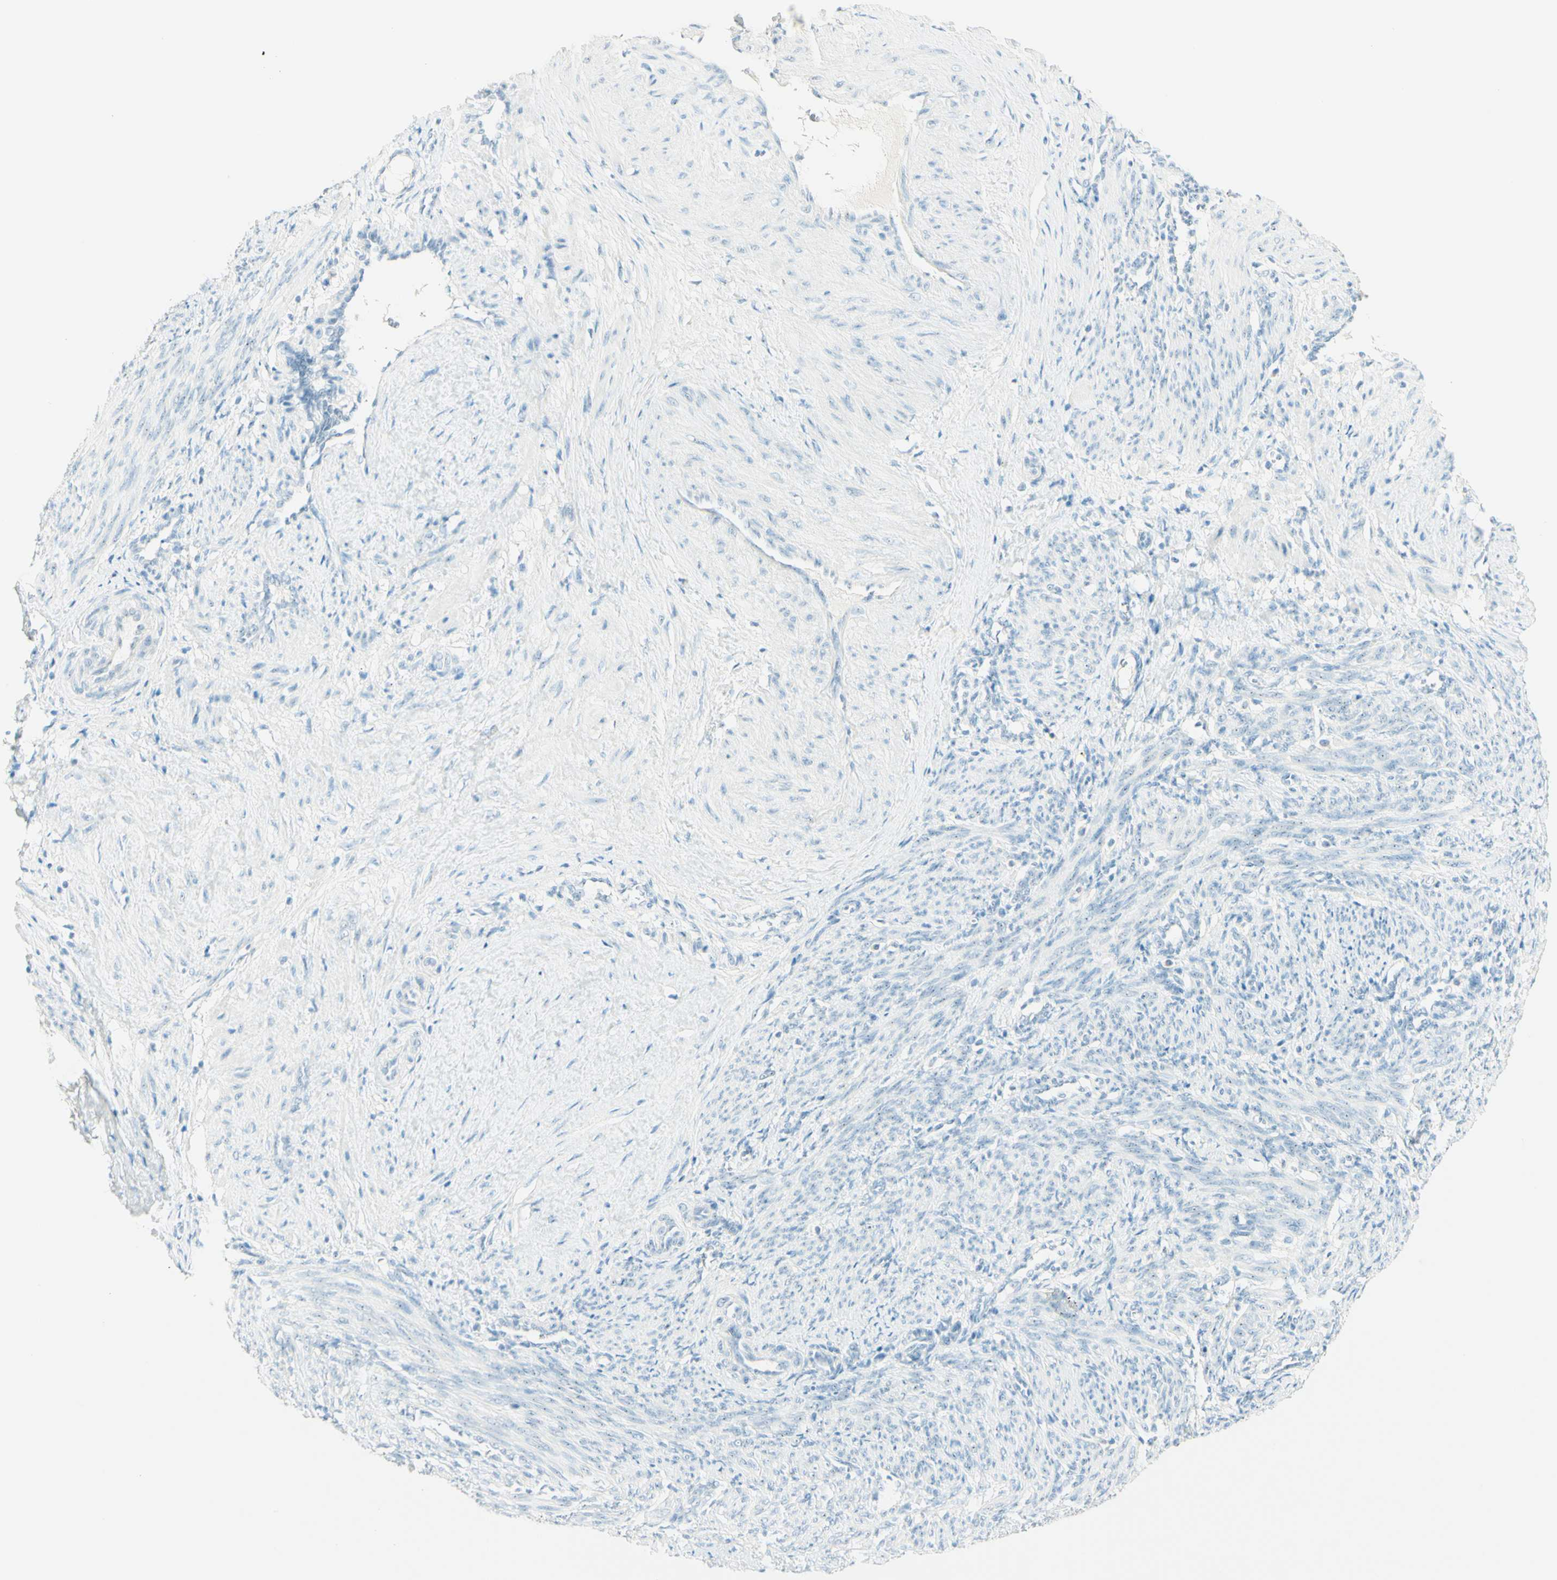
{"staining": {"intensity": "weak", "quantity": "25%-75%", "location": "nuclear"}, "tissue": "smooth muscle", "cell_type": "Smooth muscle cells", "image_type": "normal", "snomed": [{"axis": "morphology", "description": "Normal tissue, NOS"}, {"axis": "topography", "description": "Endometrium"}], "caption": "Protein expression analysis of unremarkable smooth muscle reveals weak nuclear expression in approximately 25%-75% of smooth muscle cells.", "gene": "FMR1NB", "patient": {"sex": "female", "age": 33}}